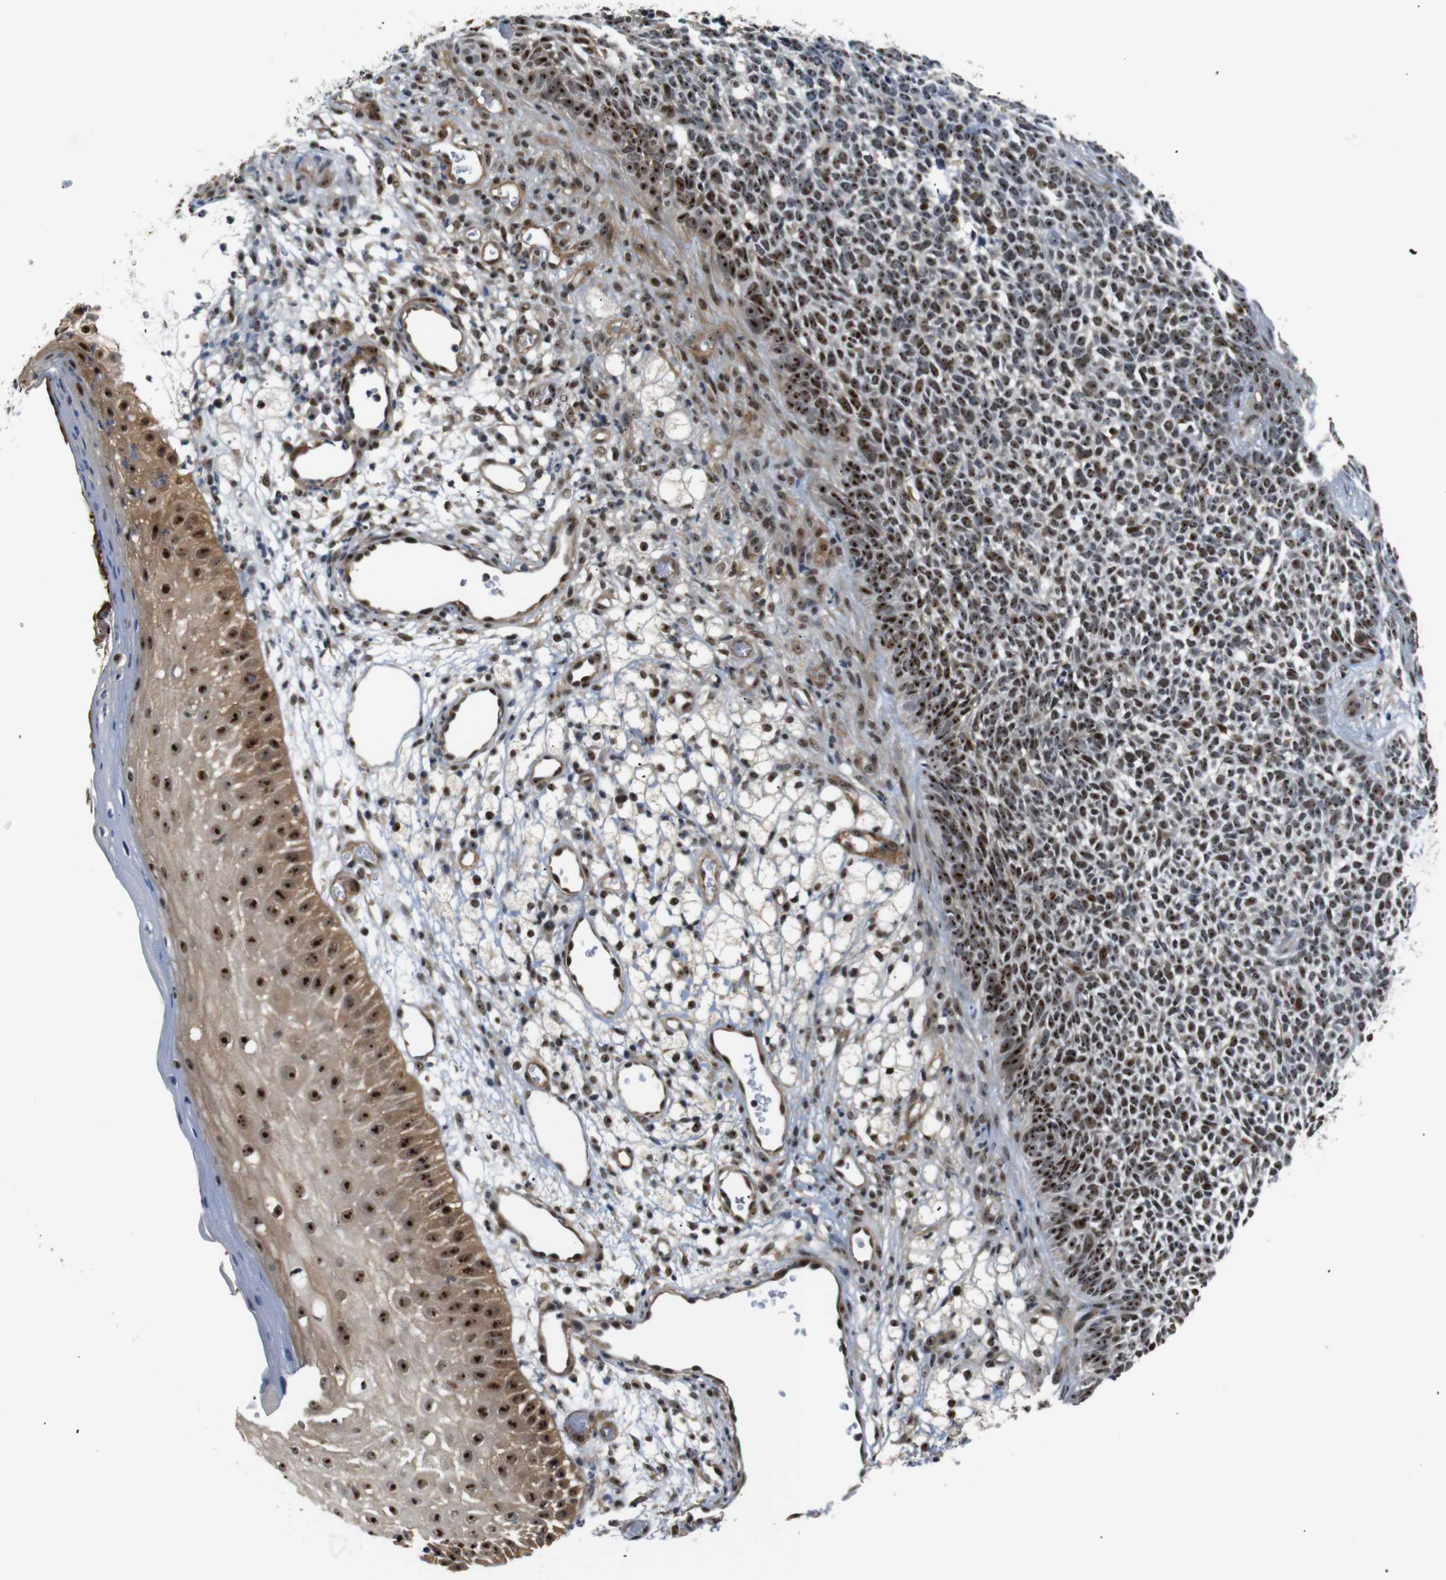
{"staining": {"intensity": "strong", "quantity": ">75%", "location": "nuclear"}, "tissue": "skin cancer", "cell_type": "Tumor cells", "image_type": "cancer", "snomed": [{"axis": "morphology", "description": "Basal cell carcinoma"}, {"axis": "topography", "description": "Skin"}], "caption": "Basal cell carcinoma (skin) tissue demonstrates strong nuclear staining in approximately >75% of tumor cells, visualized by immunohistochemistry.", "gene": "PARN", "patient": {"sex": "female", "age": 84}}